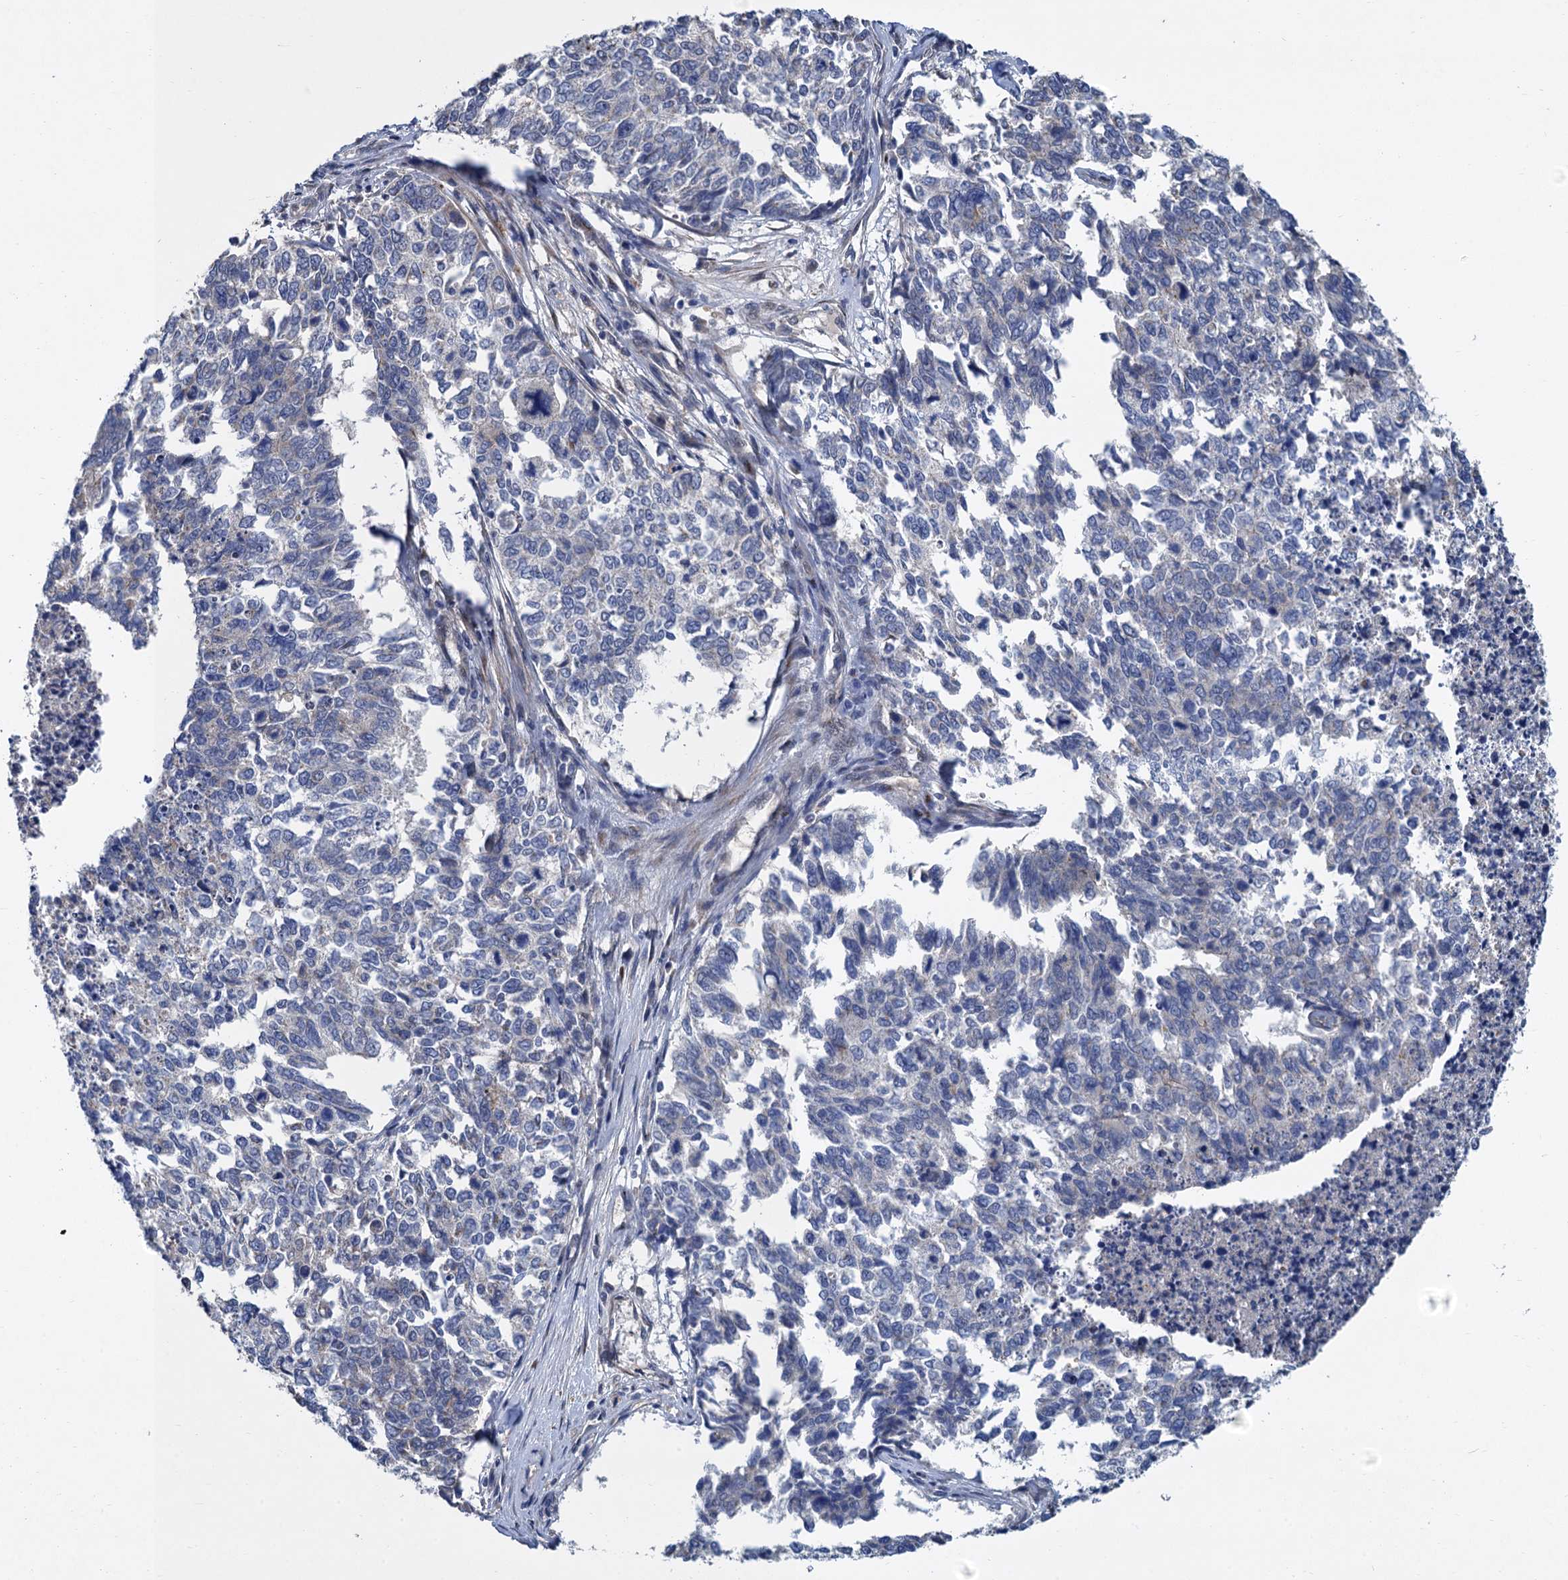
{"staining": {"intensity": "negative", "quantity": "none", "location": "none"}, "tissue": "cervical cancer", "cell_type": "Tumor cells", "image_type": "cancer", "snomed": [{"axis": "morphology", "description": "Squamous cell carcinoma, NOS"}, {"axis": "topography", "description": "Cervix"}], "caption": "IHC of human cervical cancer (squamous cell carcinoma) reveals no positivity in tumor cells. (Stains: DAB immunohistochemistry (IHC) with hematoxylin counter stain, Microscopy: brightfield microscopy at high magnification).", "gene": "TRAF7", "patient": {"sex": "female", "age": 63}}